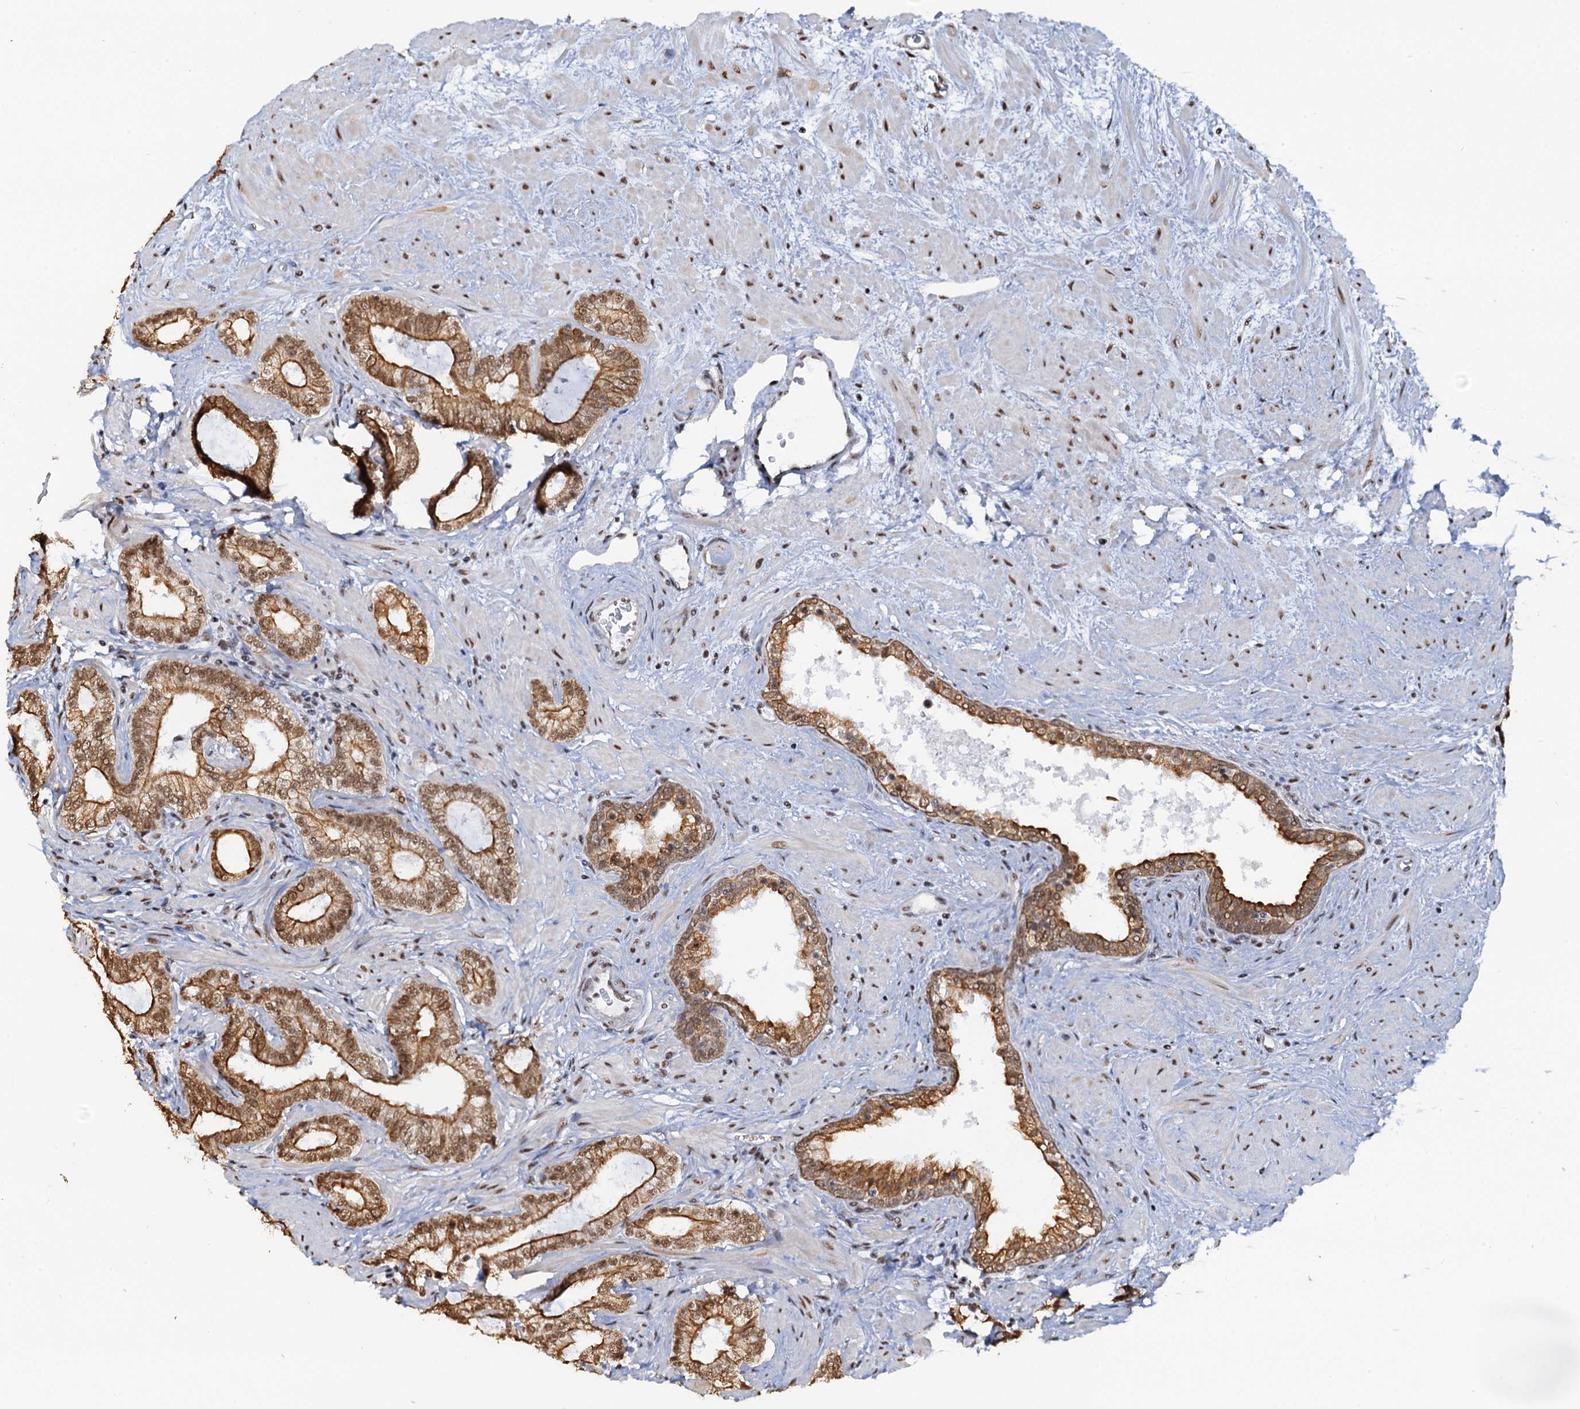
{"staining": {"intensity": "moderate", "quantity": ">75%", "location": "cytoplasmic/membranous,nuclear"}, "tissue": "prostate cancer", "cell_type": "Tumor cells", "image_type": "cancer", "snomed": [{"axis": "morphology", "description": "Adenocarcinoma, High grade"}, {"axis": "topography", "description": "Prostate"}], "caption": "Protein expression analysis of human prostate cancer (adenocarcinoma (high-grade)) reveals moderate cytoplasmic/membranous and nuclear staining in about >75% of tumor cells. (DAB = brown stain, brightfield microscopy at high magnification).", "gene": "ZNF609", "patient": {"sex": "male", "age": 64}}